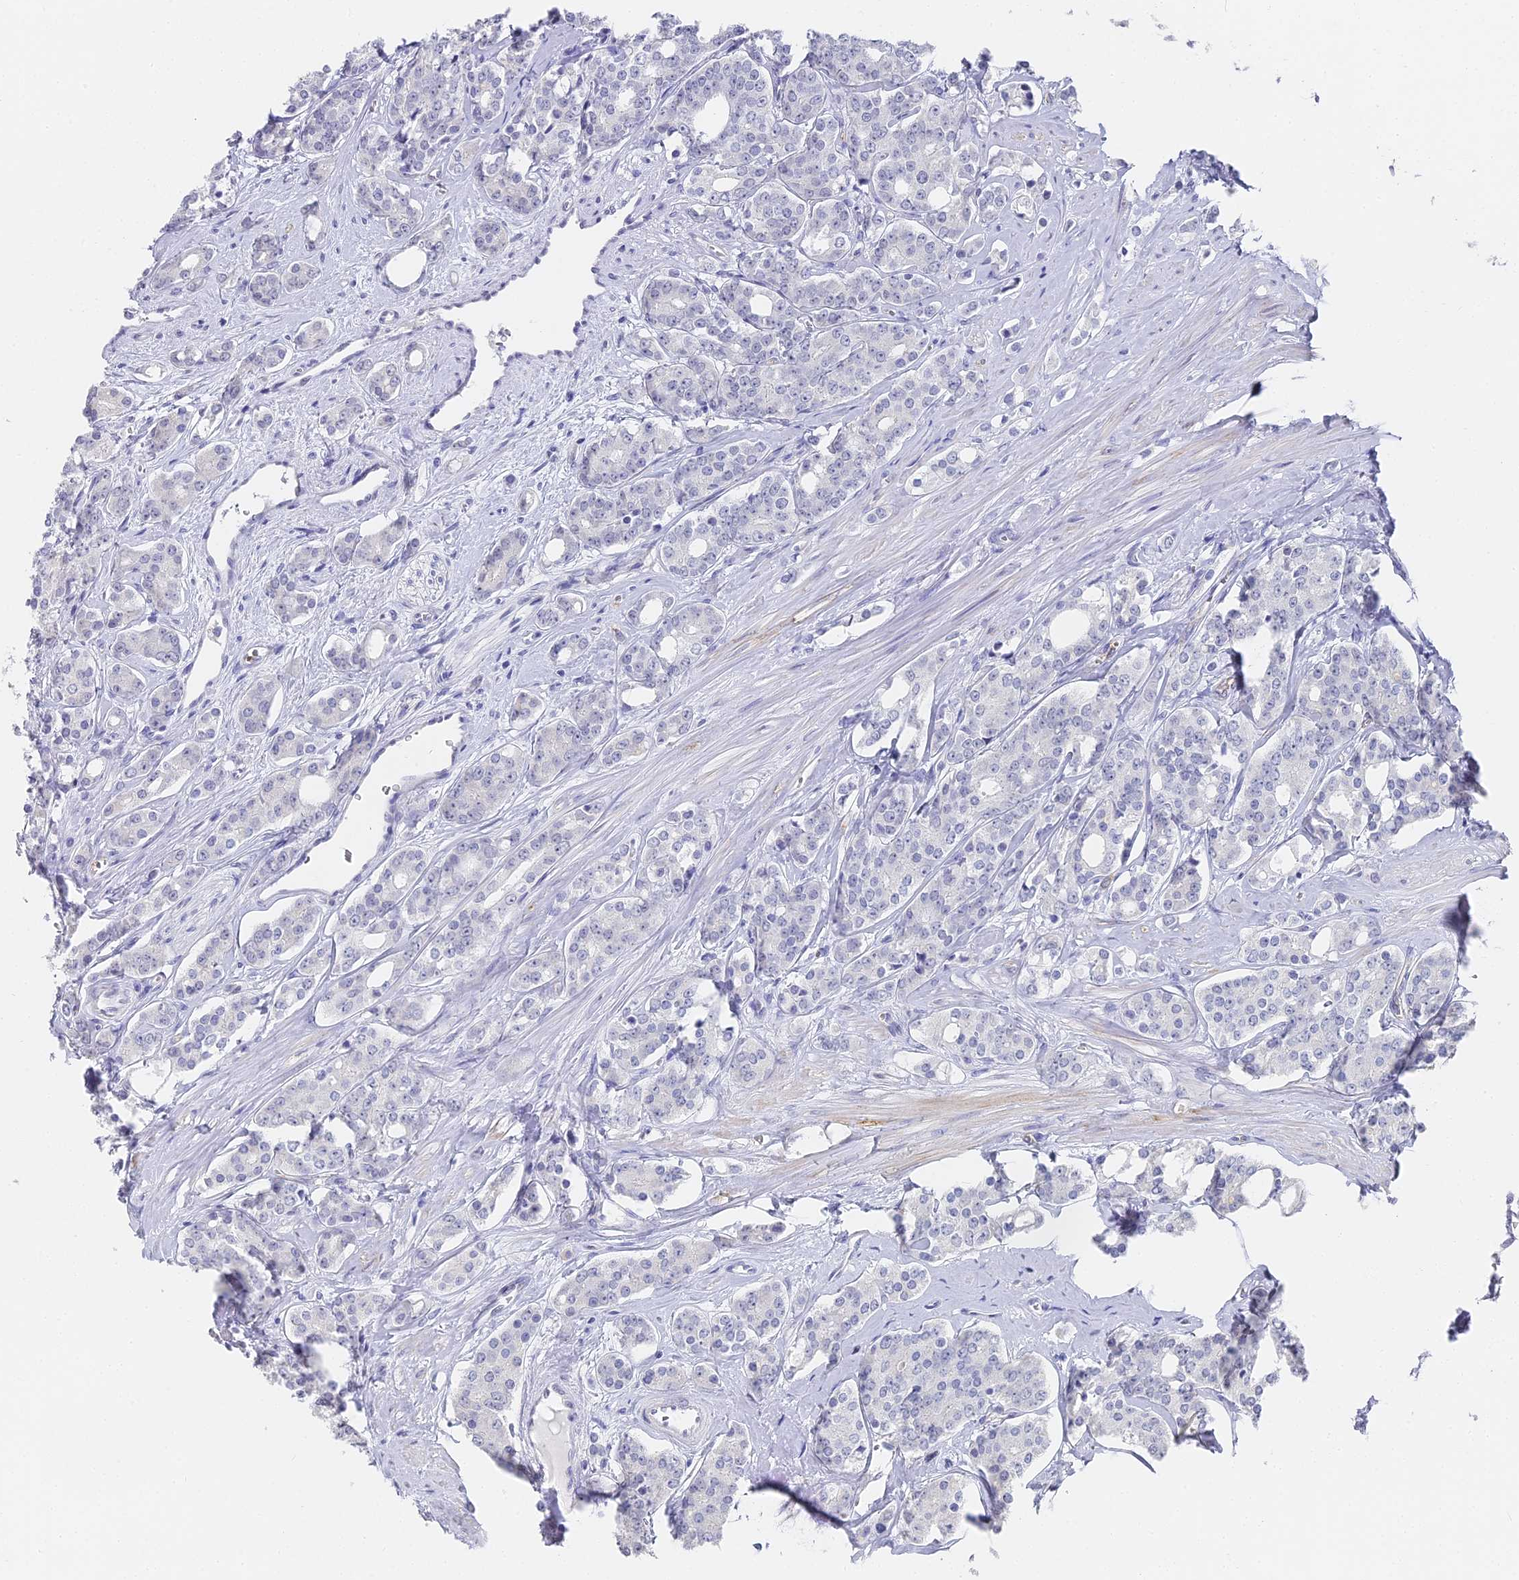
{"staining": {"intensity": "negative", "quantity": "none", "location": "none"}, "tissue": "prostate cancer", "cell_type": "Tumor cells", "image_type": "cancer", "snomed": [{"axis": "morphology", "description": "Adenocarcinoma, High grade"}, {"axis": "topography", "description": "Prostate"}], "caption": "High power microscopy image of an immunohistochemistry (IHC) photomicrograph of prostate cancer (high-grade adenocarcinoma), revealing no significant staining in tumor cells.", "gene": "GJA1", "patient": {"sex": "male", "age": 62}}